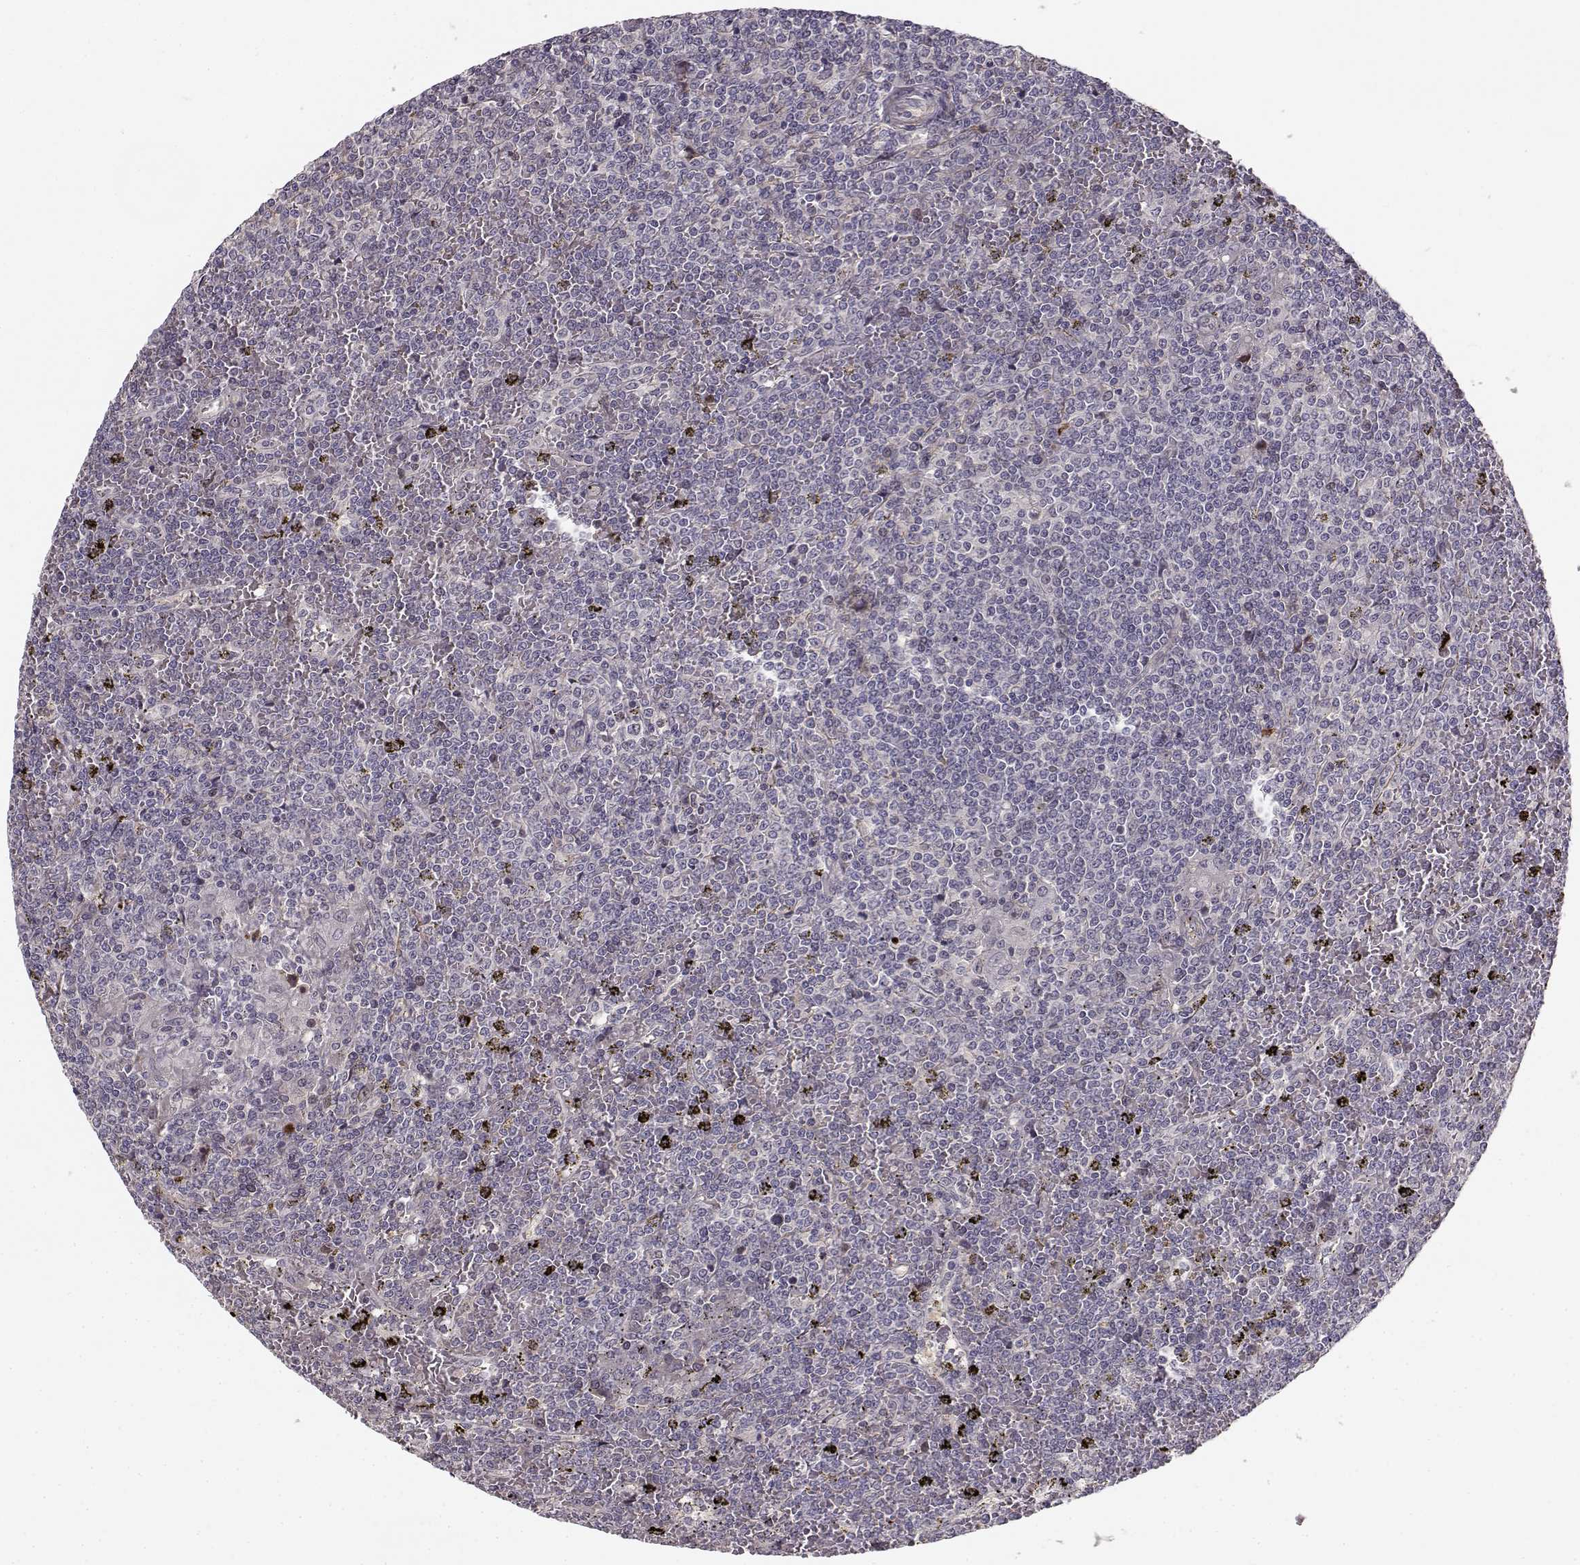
{"staining": {"intensity": "negative", "quantity": "none", "location": "none"}, "tissue": "lymphoma", "cell_type": "Tumor cells", "image_type": "cancer", "snomed": [{"axis": "morphology", "description": "Malignant lymphoma, non-Hodgkin's type, Low grade"}, {"axis": "topography", "description": "Spleen"}], "caption": "A photomicrograph of human low-grade malignant lymphoma, non-Hodgkin's type is negative for staining in tumor cells. The staining was performed using DAB (3,3'-diaminobenzidine) to visualize the protein expression in brown, while the nuclei were stained in blue with hematoxylin (Magnification: 20x).", "gene": "RGS9BP", "patient": {"sex": "female", "age": 19}}